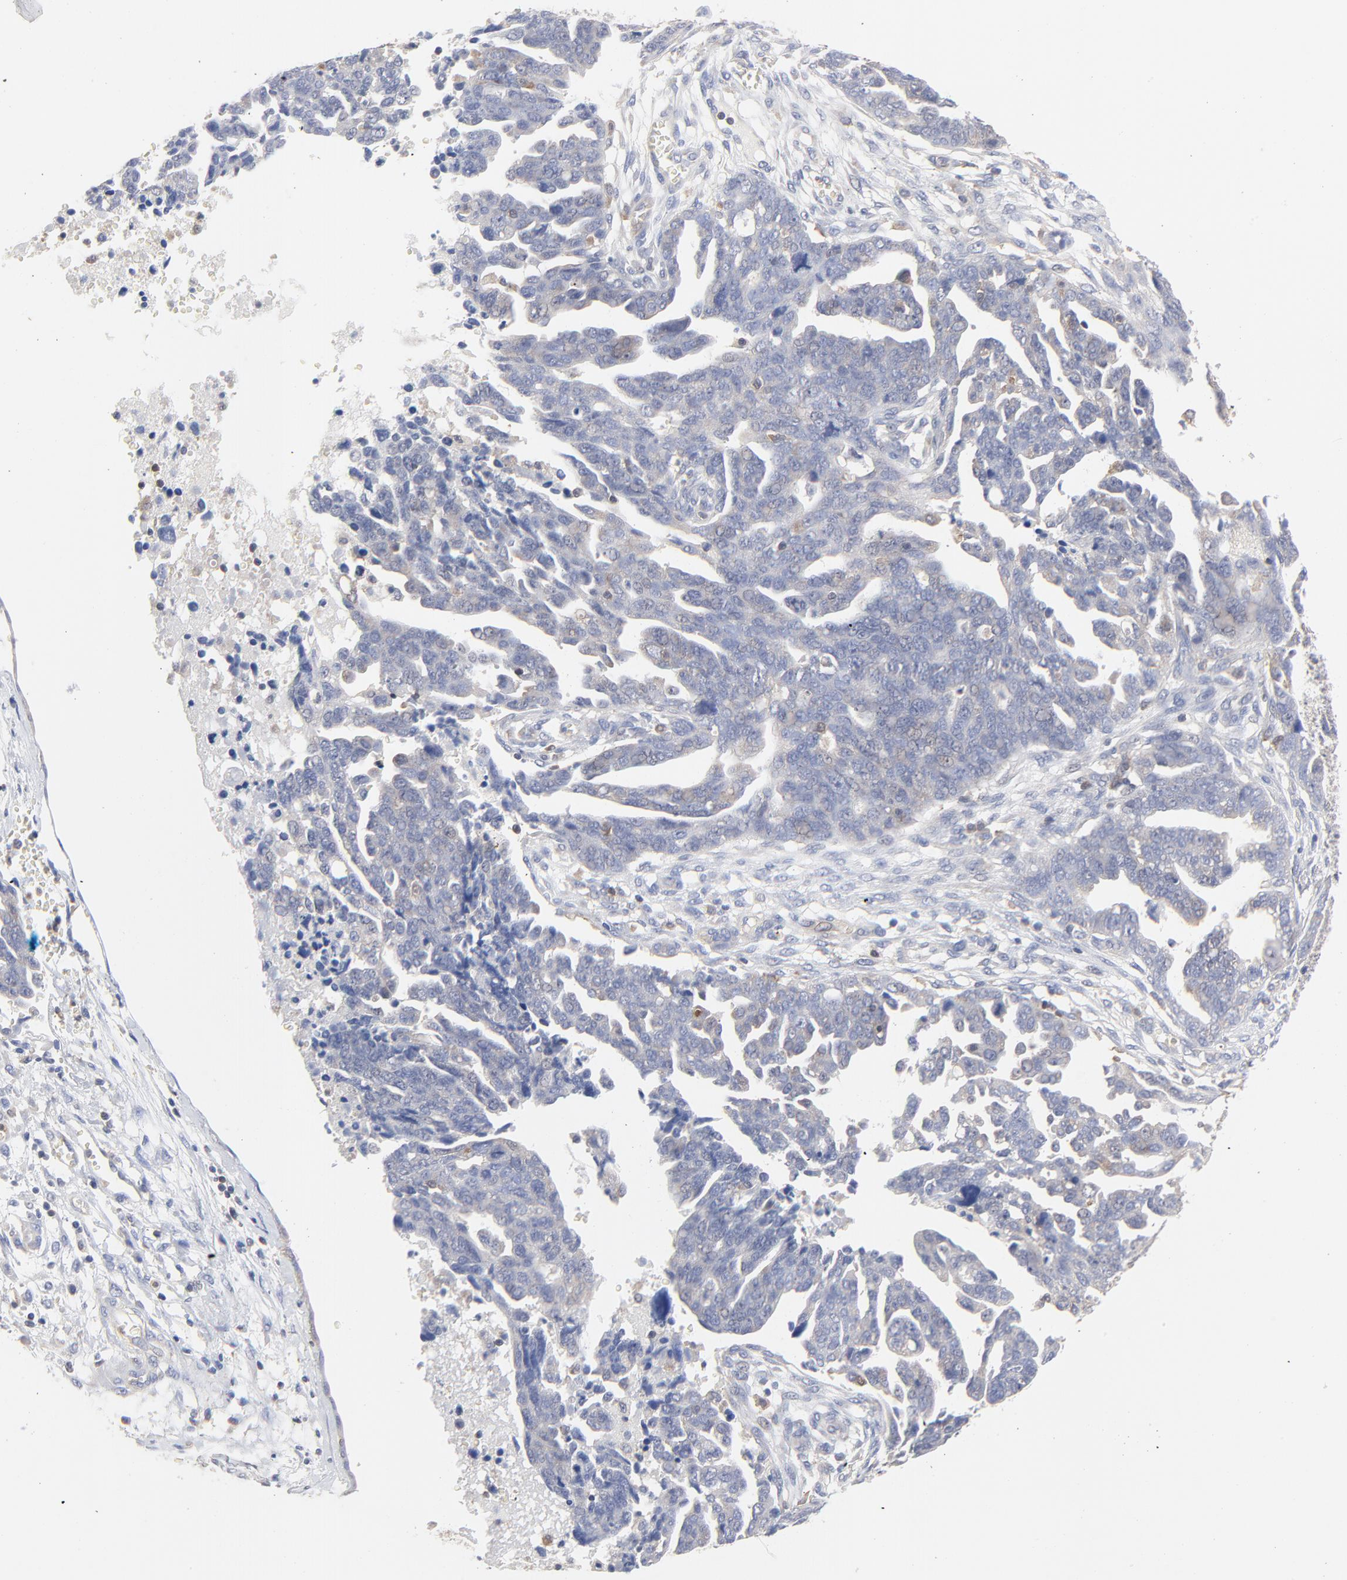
{"staining": {"intensity": "weak", "quantity": "25%-75%", "location": "cytoplasmic/membranous"}, "tissue": "ovarian cancer", "cell_type": "Tumor cells", "image_type": "cancer", "snomed": [{"axis": "morphology", "description": "Normal tissue, NOS"}, {"axis": "morphology", "description": "Cystadenocarcinoma, serous, NOS"}, {"axis": "topography", "description": "Fallopian tube"}, {"axis": "topography", "description": "Ovary"}], "caption": "Protein staining of ovarian serous cystadenocarcinoma tissue demonstrates weak cytoplasmic/membranous staining in about 25%-75% of tumor cells.", "gene": "CAB39L", "patient": {"sex": "female", "age": 56}}